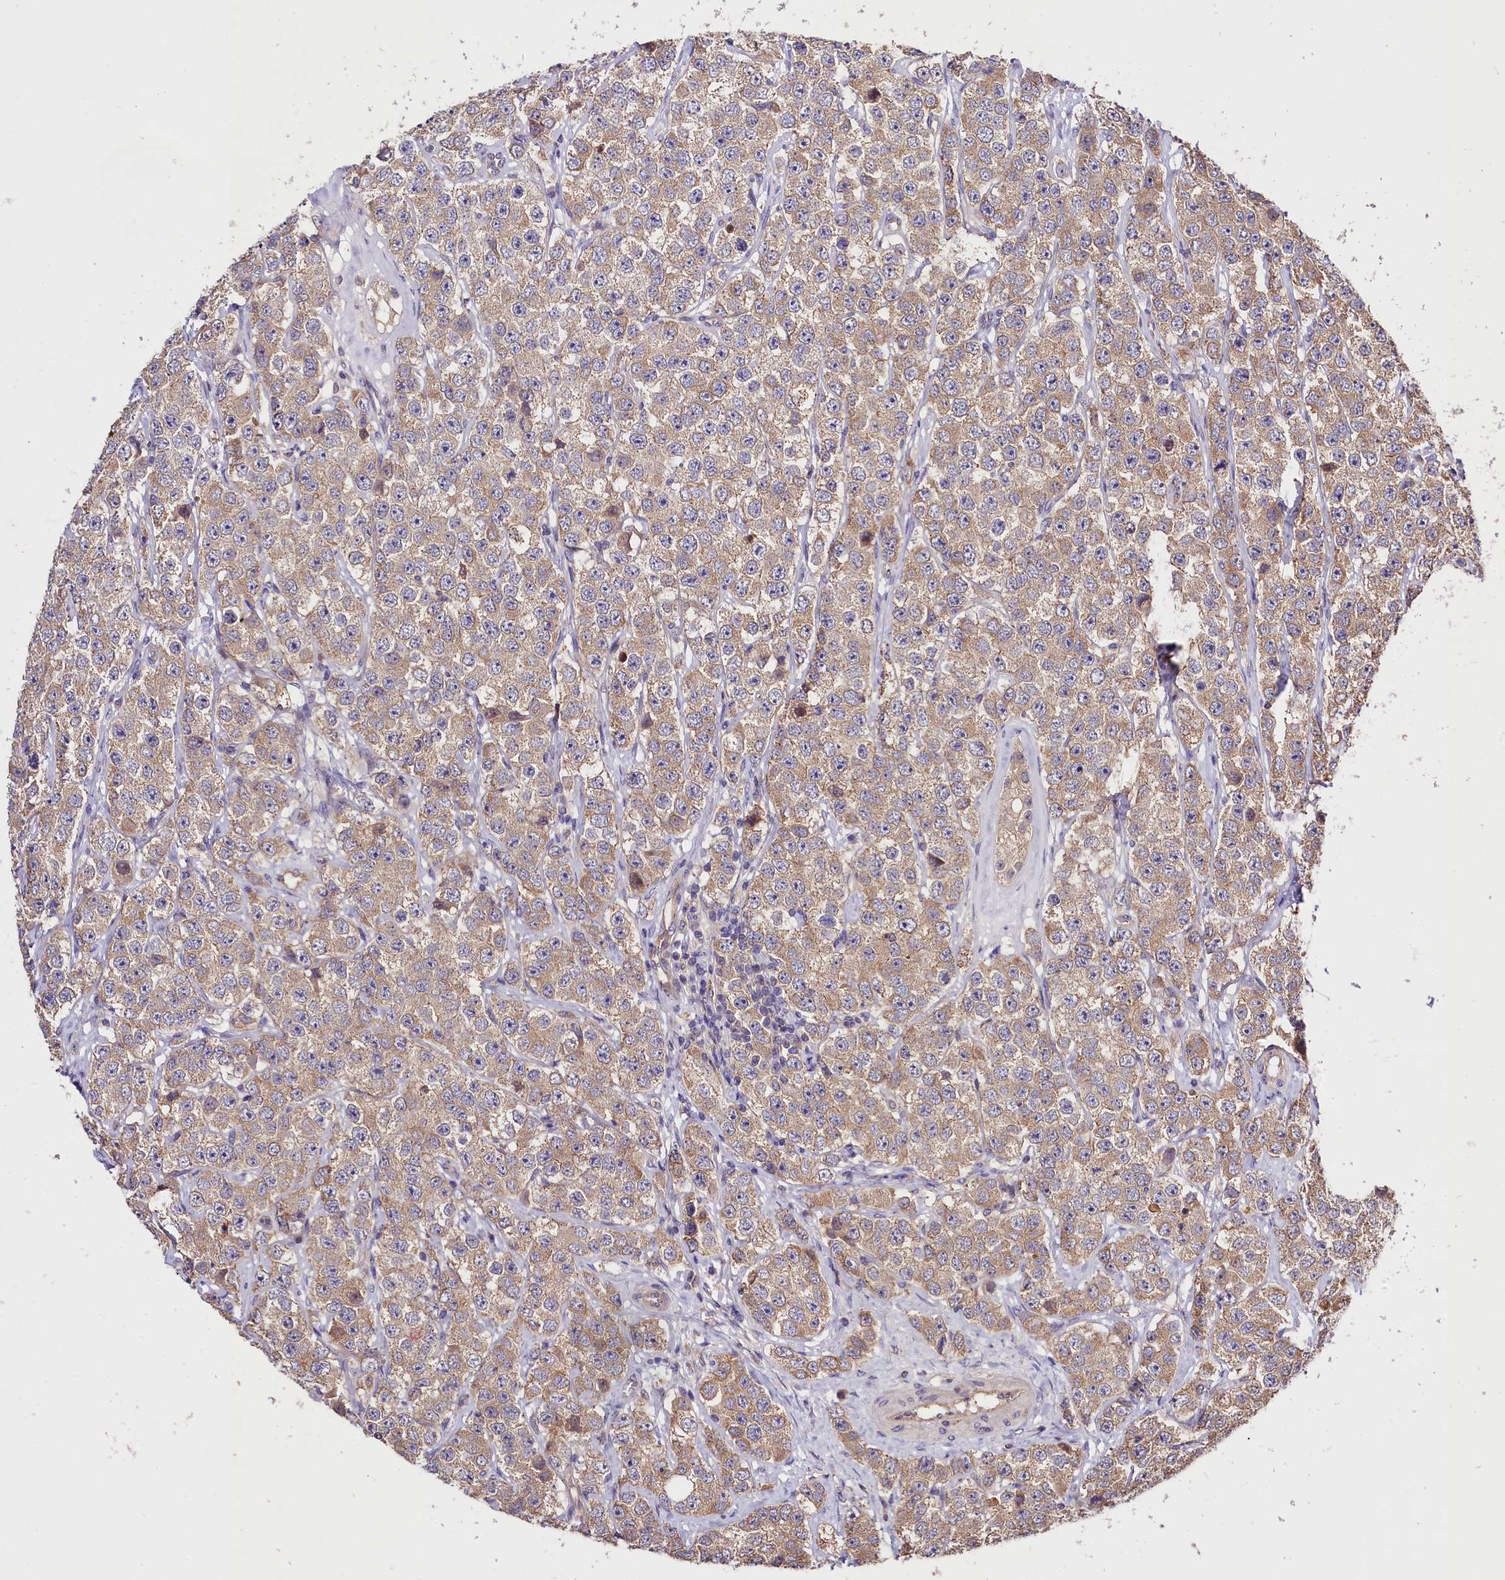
{"staining": {"intensity": "weak", "quantity": ">75%", "location": "cytoplasmic/membranous"}, "tissue": "testis cancer", "cell_type": "Tumor cells", "image_type": "cancer", "snomed": [{"axis": "morphology", "description": "Seminoma, NOS"}, {"axis": "topography", "description": "Testis"}], "caption": "Testis seminoma was stained to show a protein in brown. There is low levels of weak cytoplasmic/membranous staining in approximately >75% of tumor cells.", "gene": "CES3", "patient": {"sex": "male", "age": 28}}